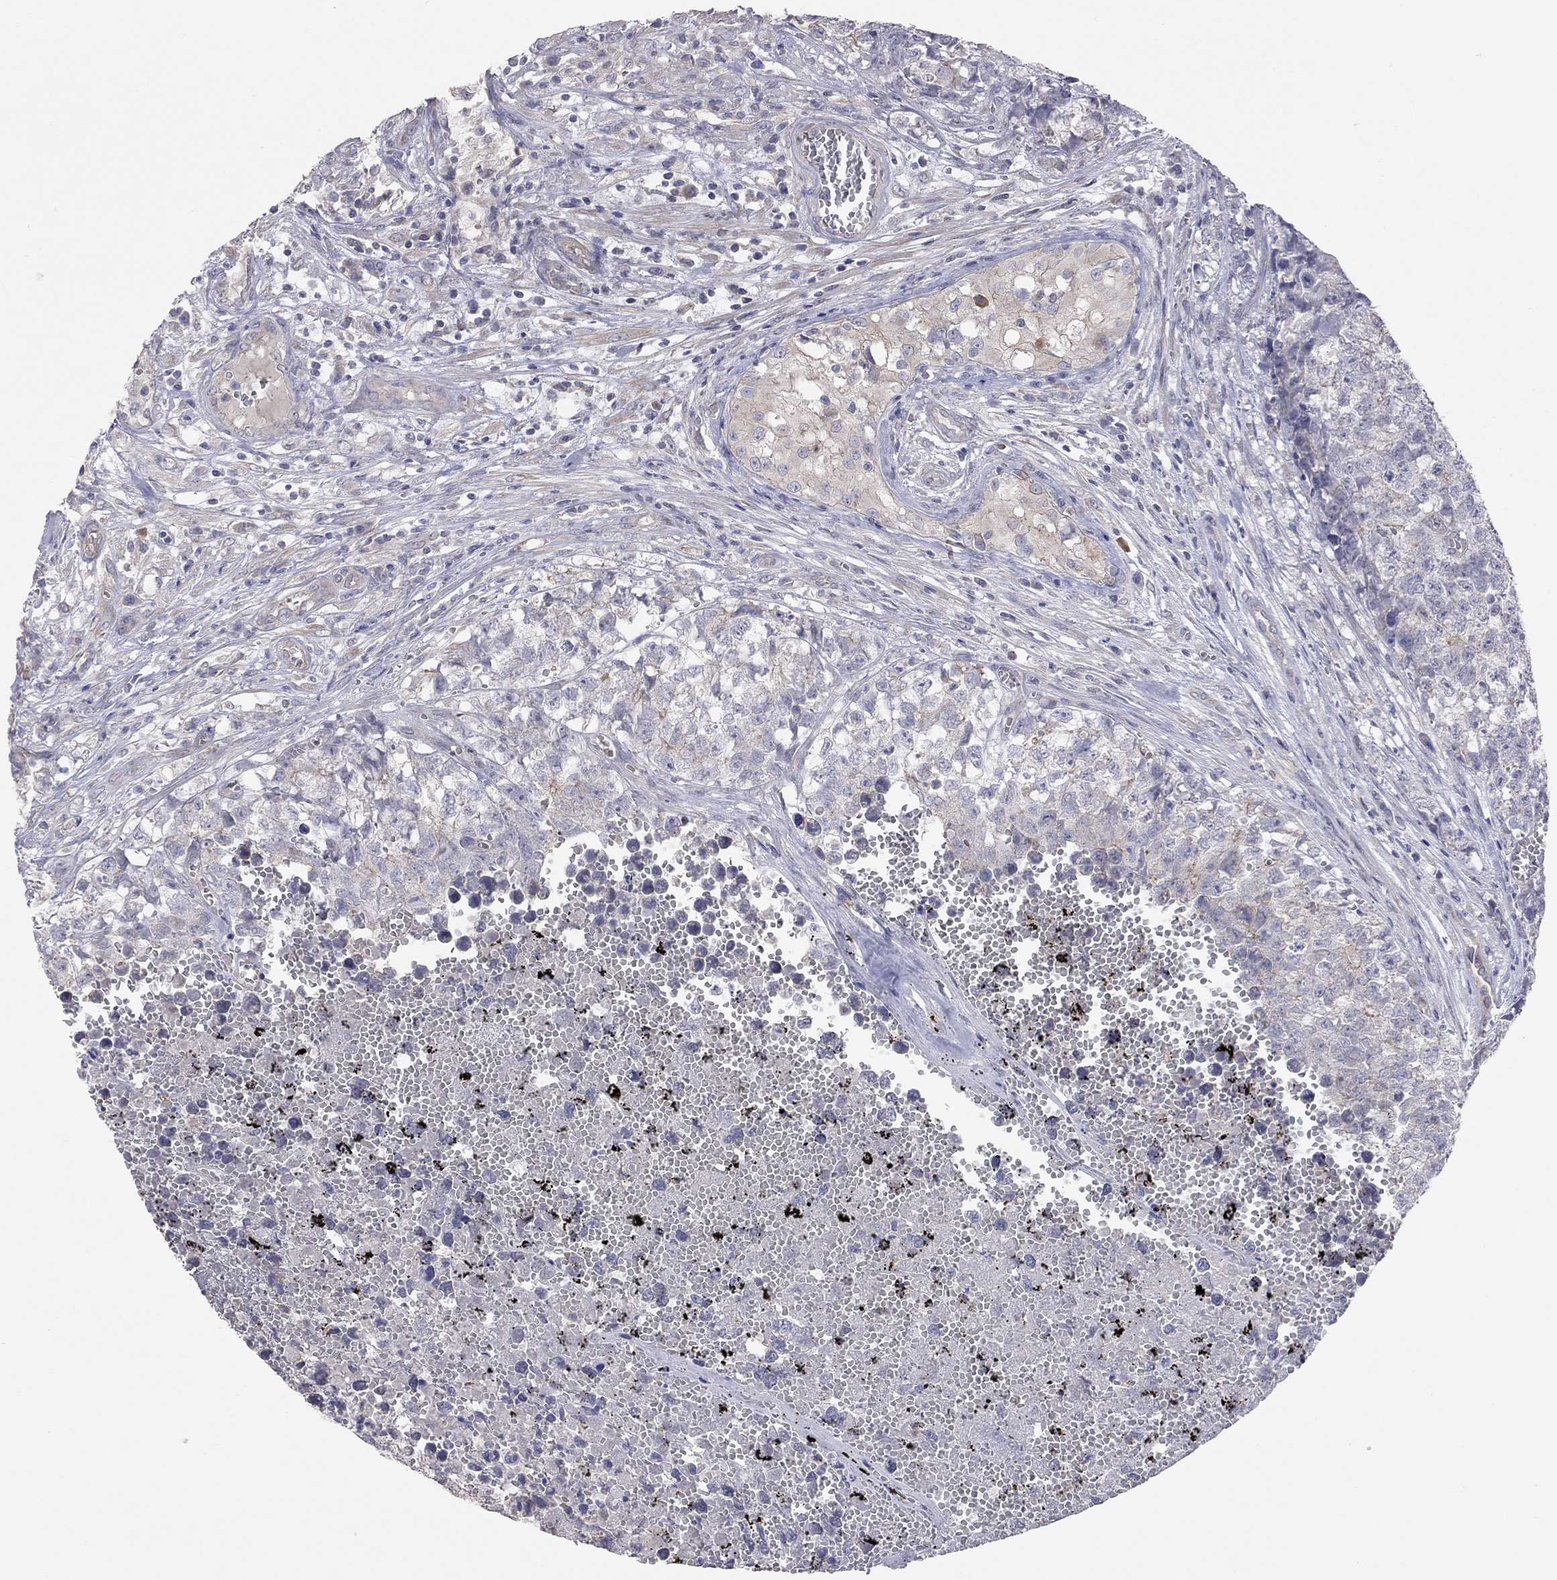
{"staining": {"intensity": "moderate", "quantity": "<25%", "location": "cytoplasmic/membranous"}, "tissue": "testis cancer", "cell_type": "Tumor cells", "image_type": "cancer", "snomed": [{"axis": "morphology", "description": "Seminoma, NOS"}, {"axis": "morphology", "description": "Carcinoma, Embryonal, NOS"}, {"axis": "topography", "description": "Testis"}], "caption": "There is low levels of moderate cytoplasmic/membranous expression in tumor cells of testis cancer (seminoma), as demonstrated by immunohistochemical staining (brown color).", "gene": "KCNB1", "patient": {"sex": "male", "age": 22}}